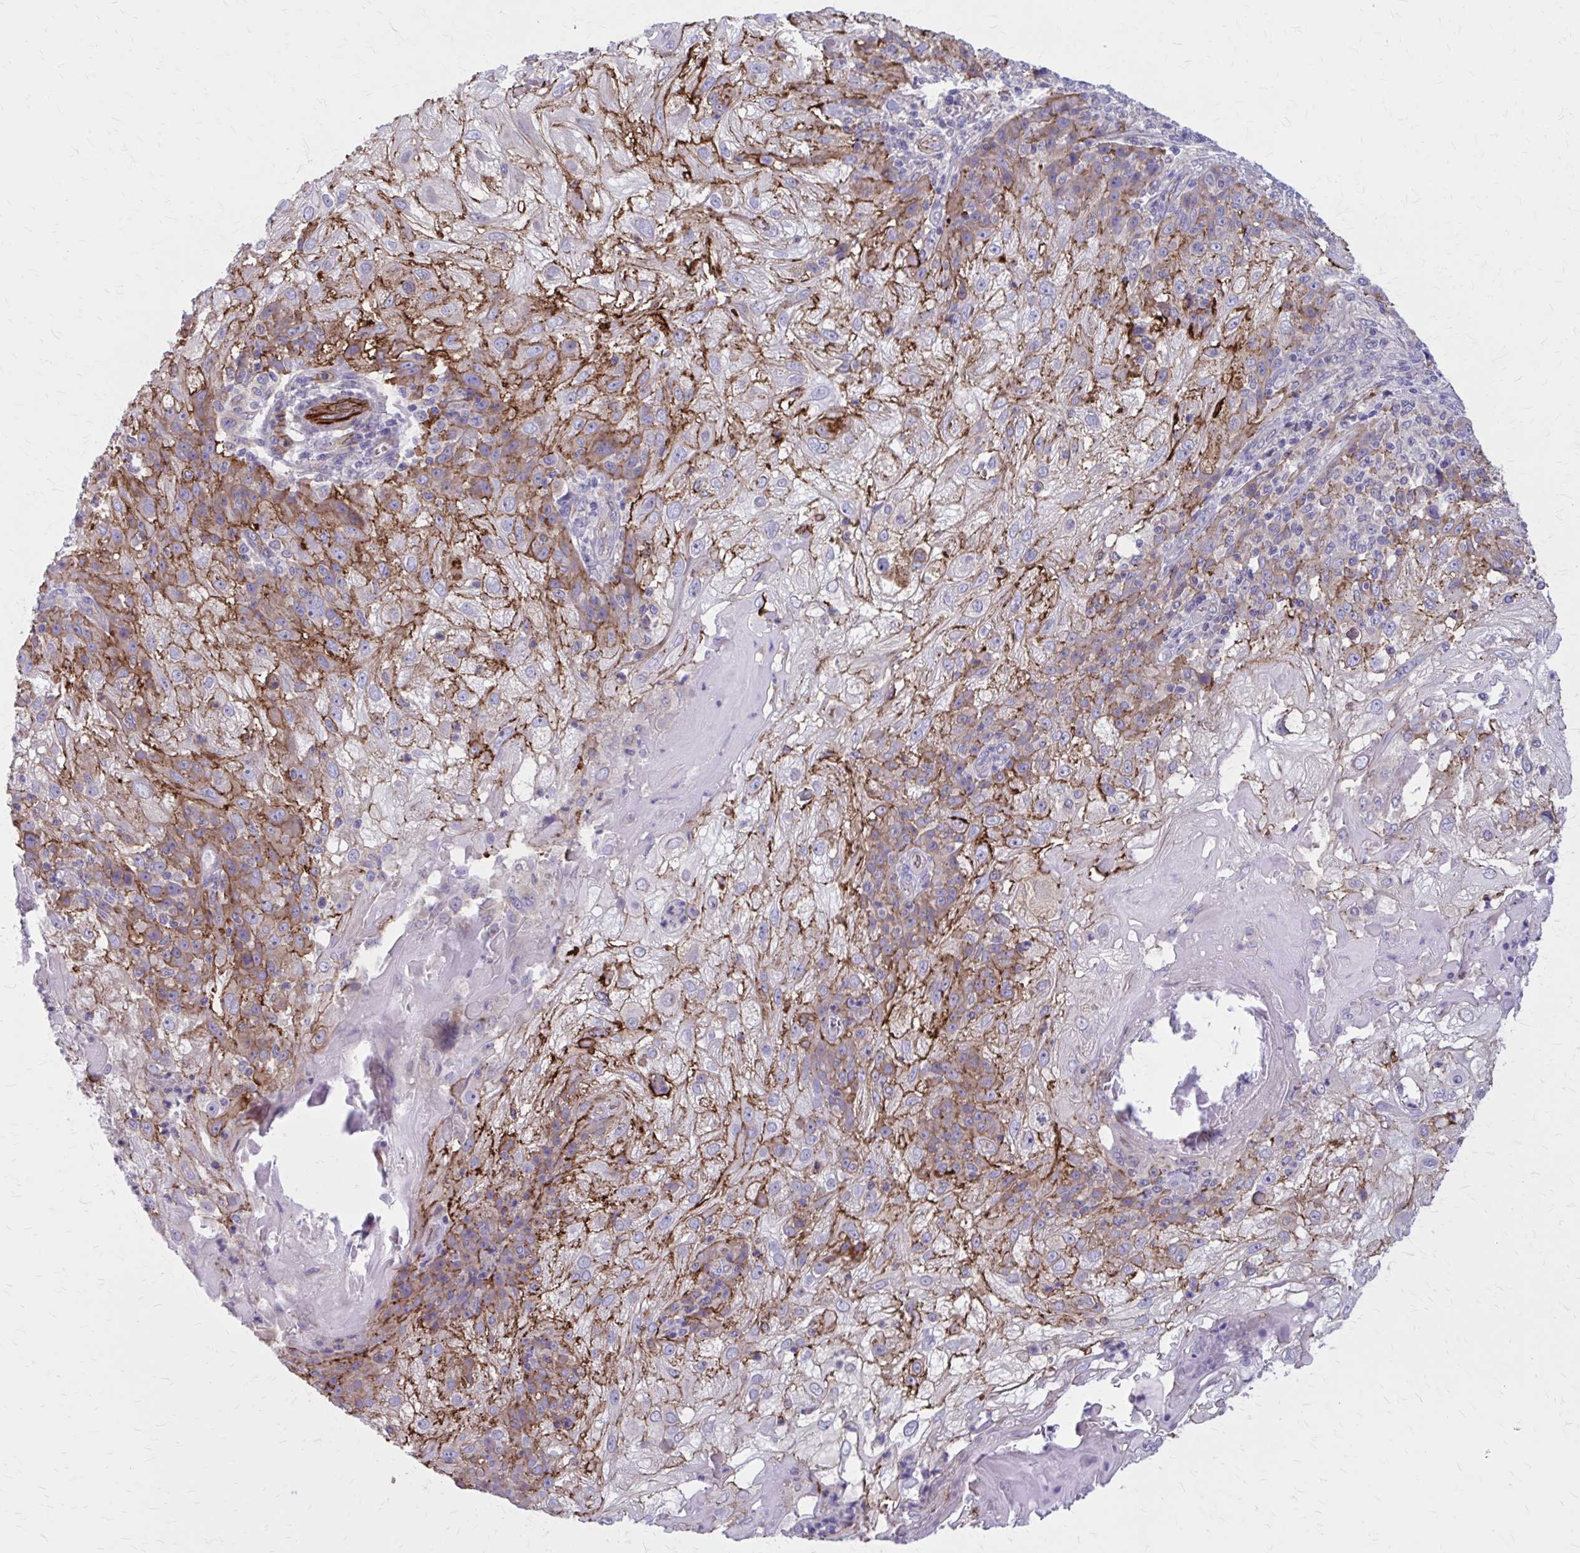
{"staining": {"intensity": "moderate", "quantity": "25%-75%", "location": "cytoplasmic/membranous"}, "tissue": "skin cancer", "cell_type": "Tumor cells", "image_type": "cancer", "snomed": [{"axis": "morphology", "description": "Normal tissue, NOS"}, {"axis": "morphology", "description": "Squamous cell carcinoma, NOS"}, {"axis": "topography", "description": "Skin"}], "caption": "Brown immunohistochemical staining in skin cancer reveals moderate cytoplasmic/membranous expression in approximately 25%-75% of tumor cells.", "gene": "ZDHHC7", "patient": {"sex": "female", "age": 83}}